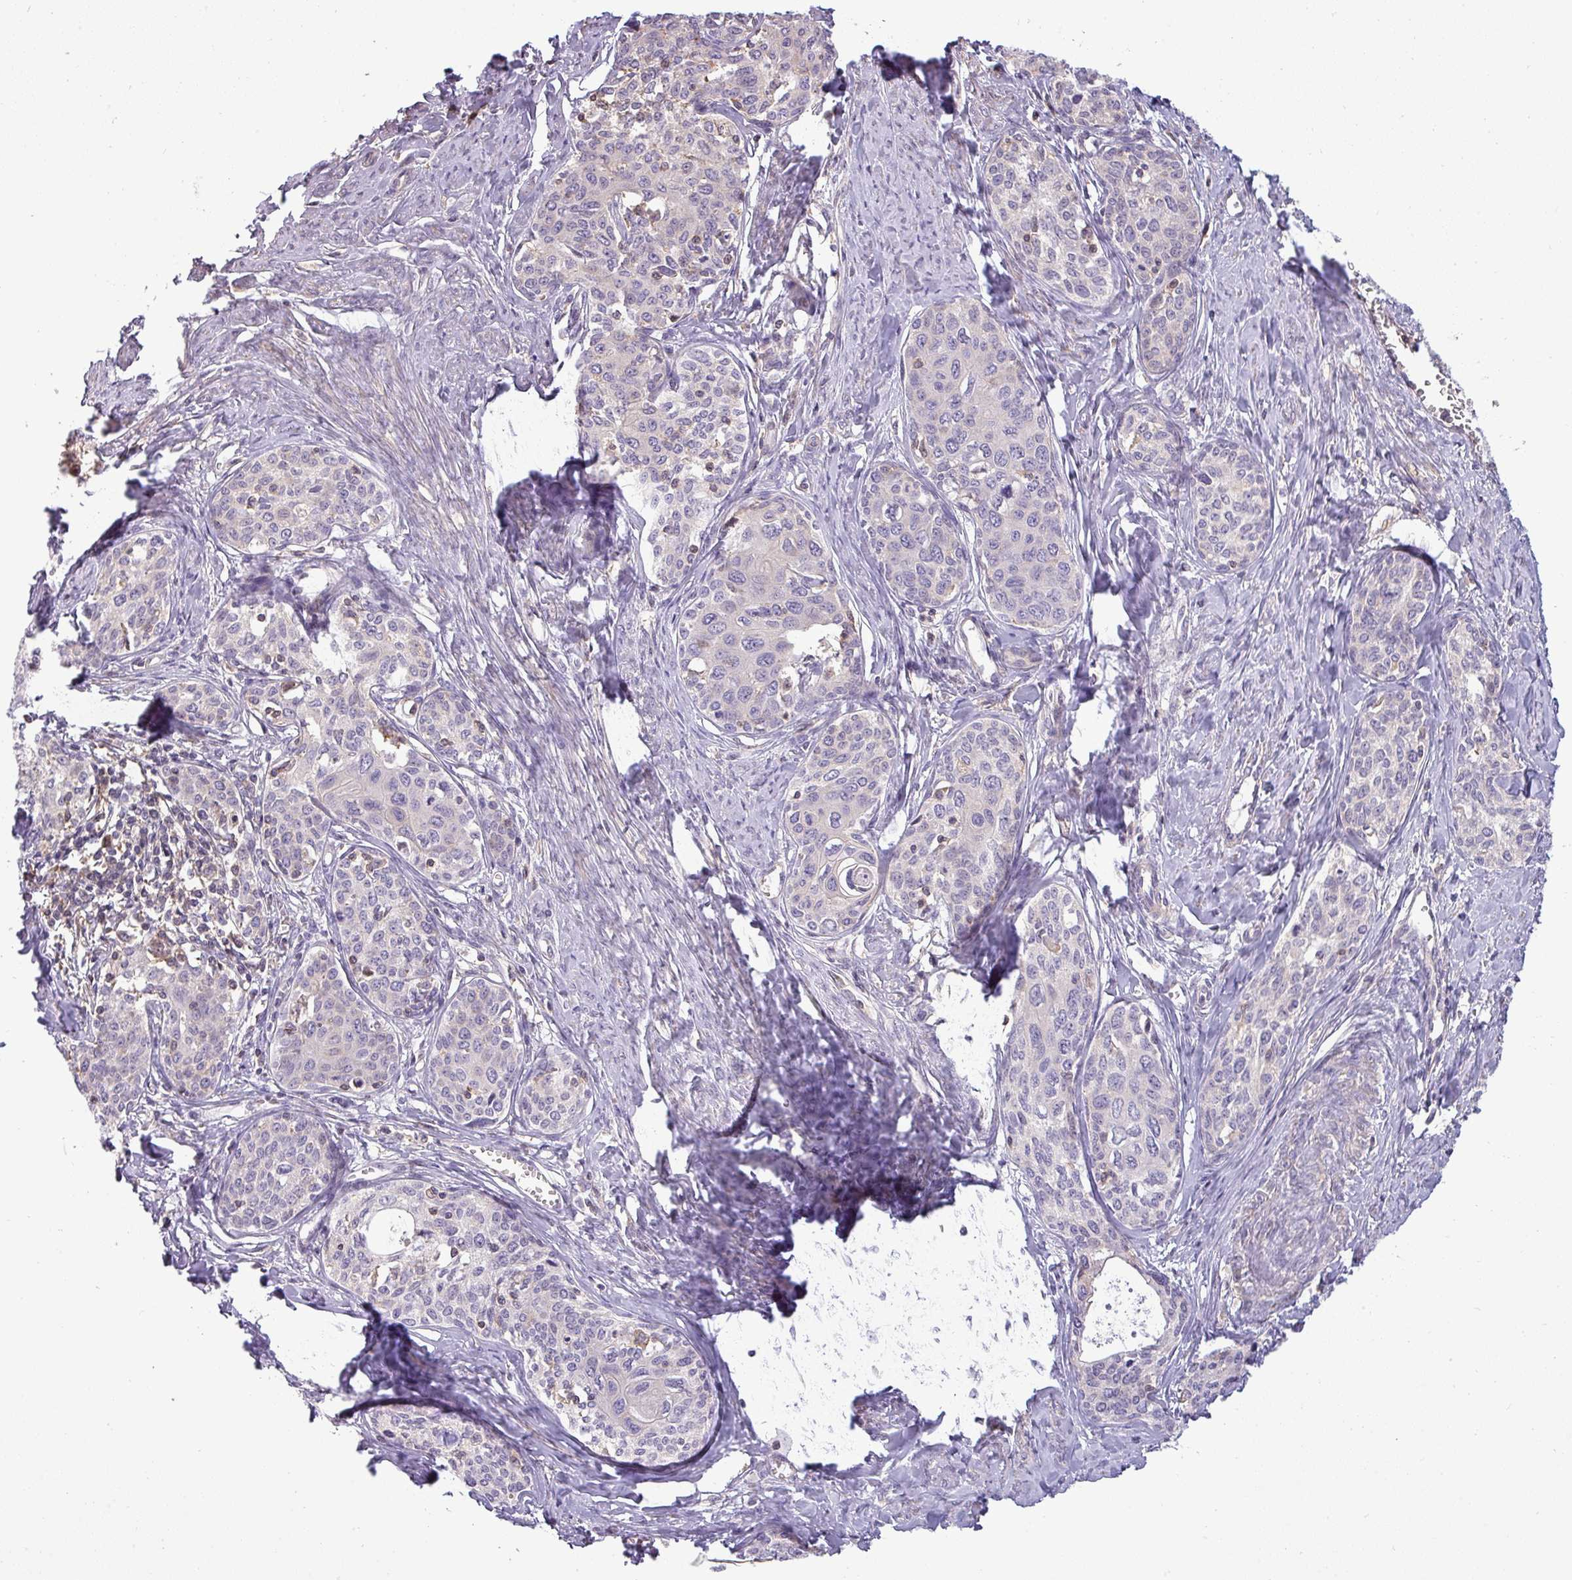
{"staining": {"intensity": "negative", "quantity": "none", "location": "none"}, "tissue": "cervical cancer", "cell_type": "Tumor cells", "image_type": "cancer", "snomed": [{"axis": "morphology", "description": "Squamous cell carcinoma, NOS"}, {"axis": "morphology", "description": "Adenocarcinoma, NOS"}, {"axis": "topography", "description": "Cervix"}], "caption": "Tumor cells are negative for protein expression in human cervical cancer (squamous cell carcinoma).", "gene": "ZNF835", "patient": {"sex": "female", "age": 52}}